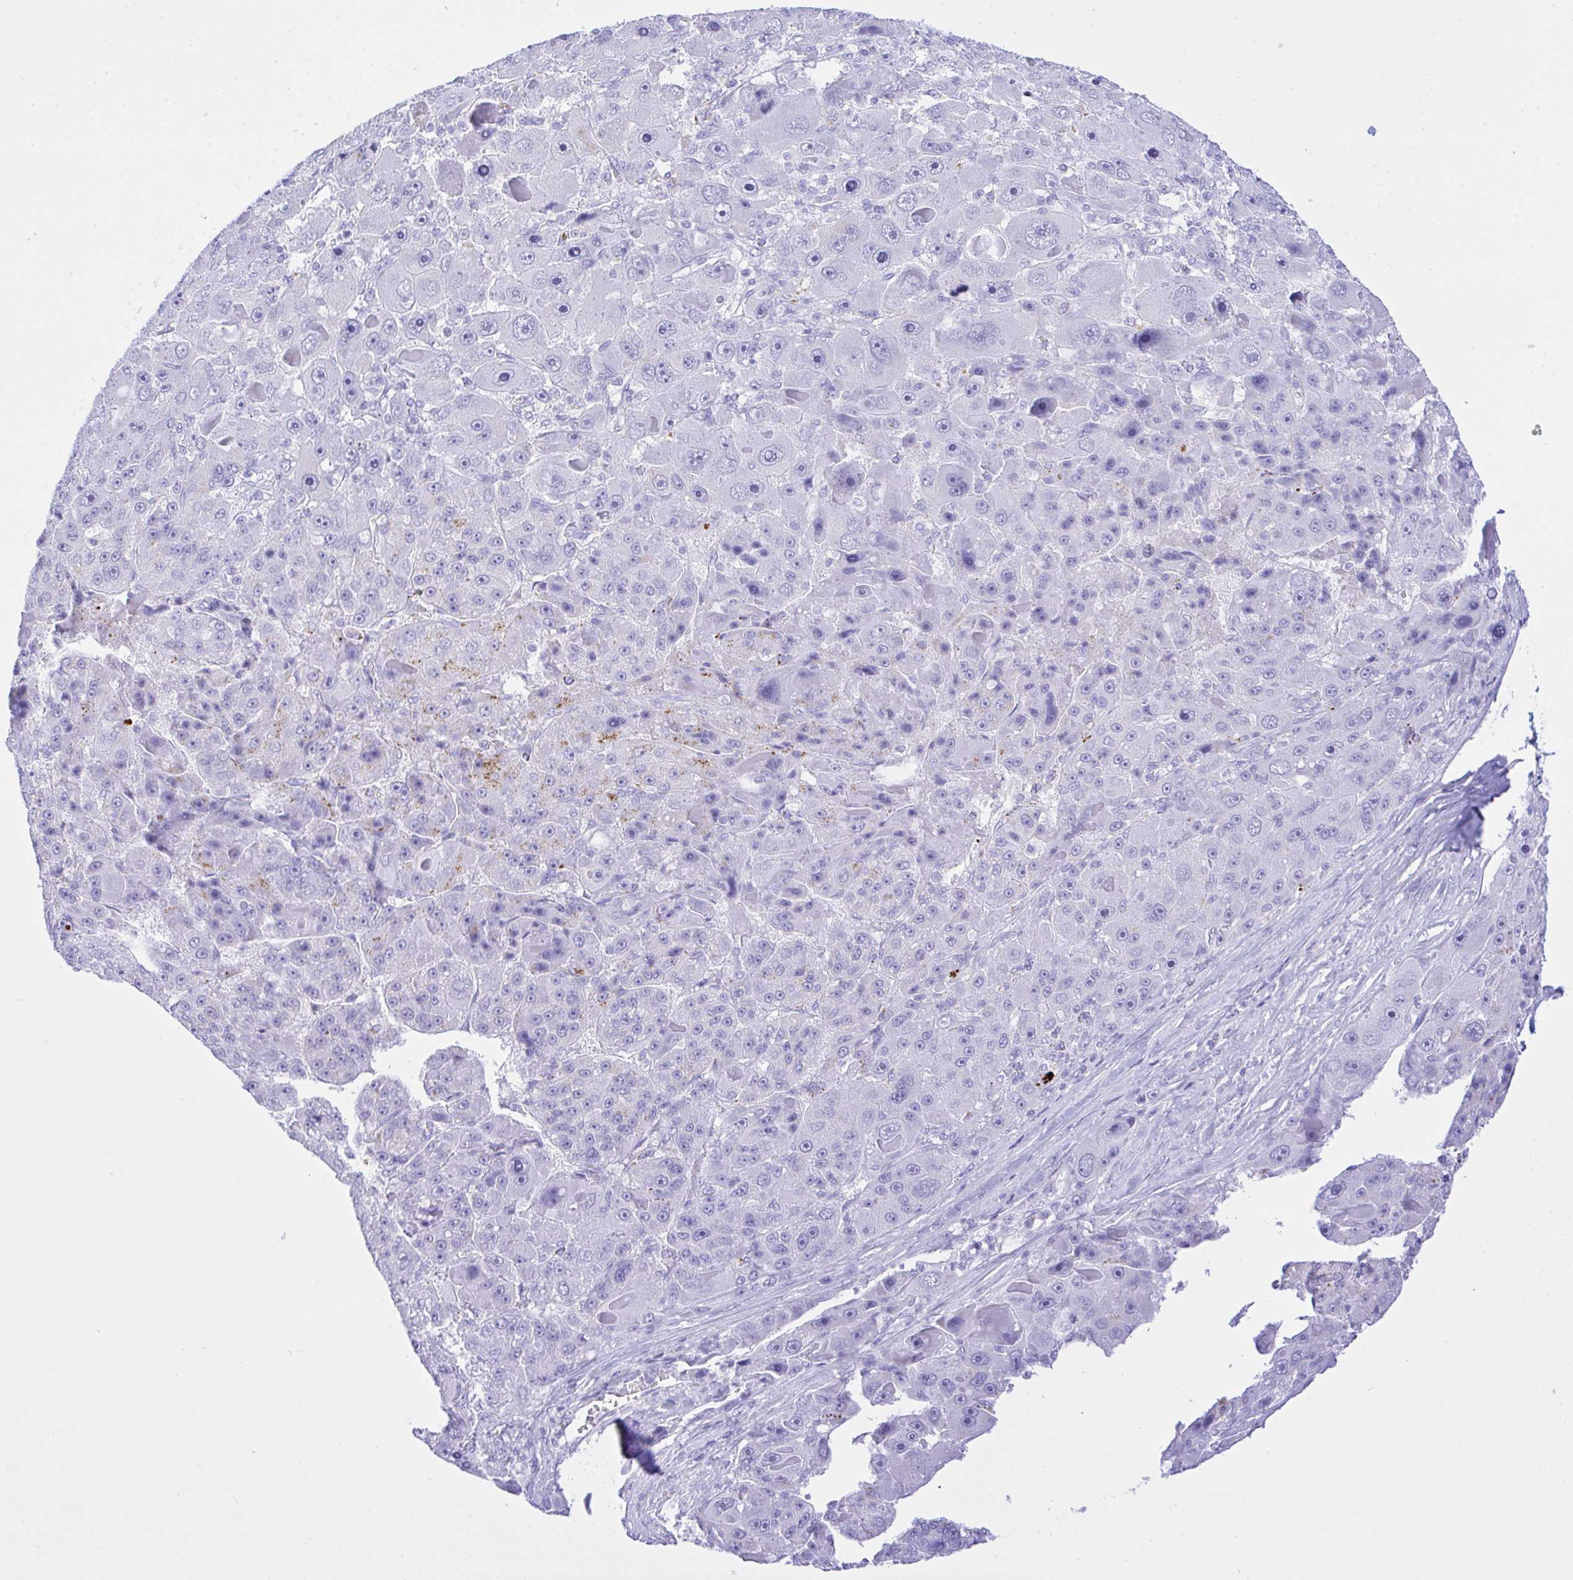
{"staining": {"intensity": "negative", "quantity": "none", "location": "none"}, "tissue": "liver cancer", "cell_type": "Tumor cells", "image_type": "cancer", "snomed": [{"axis": "morphology", "description": "Carcinoma, Hepatocellular, NOS"}, {"axis": "topography", "description": "Liver"}], "caption": "Protein analysis of hepatocellular carcinoma (liver) displays no significant staining in tumor cells.", "gene": "SELENOV", "patient": {"sex": "male", "age": 76}}